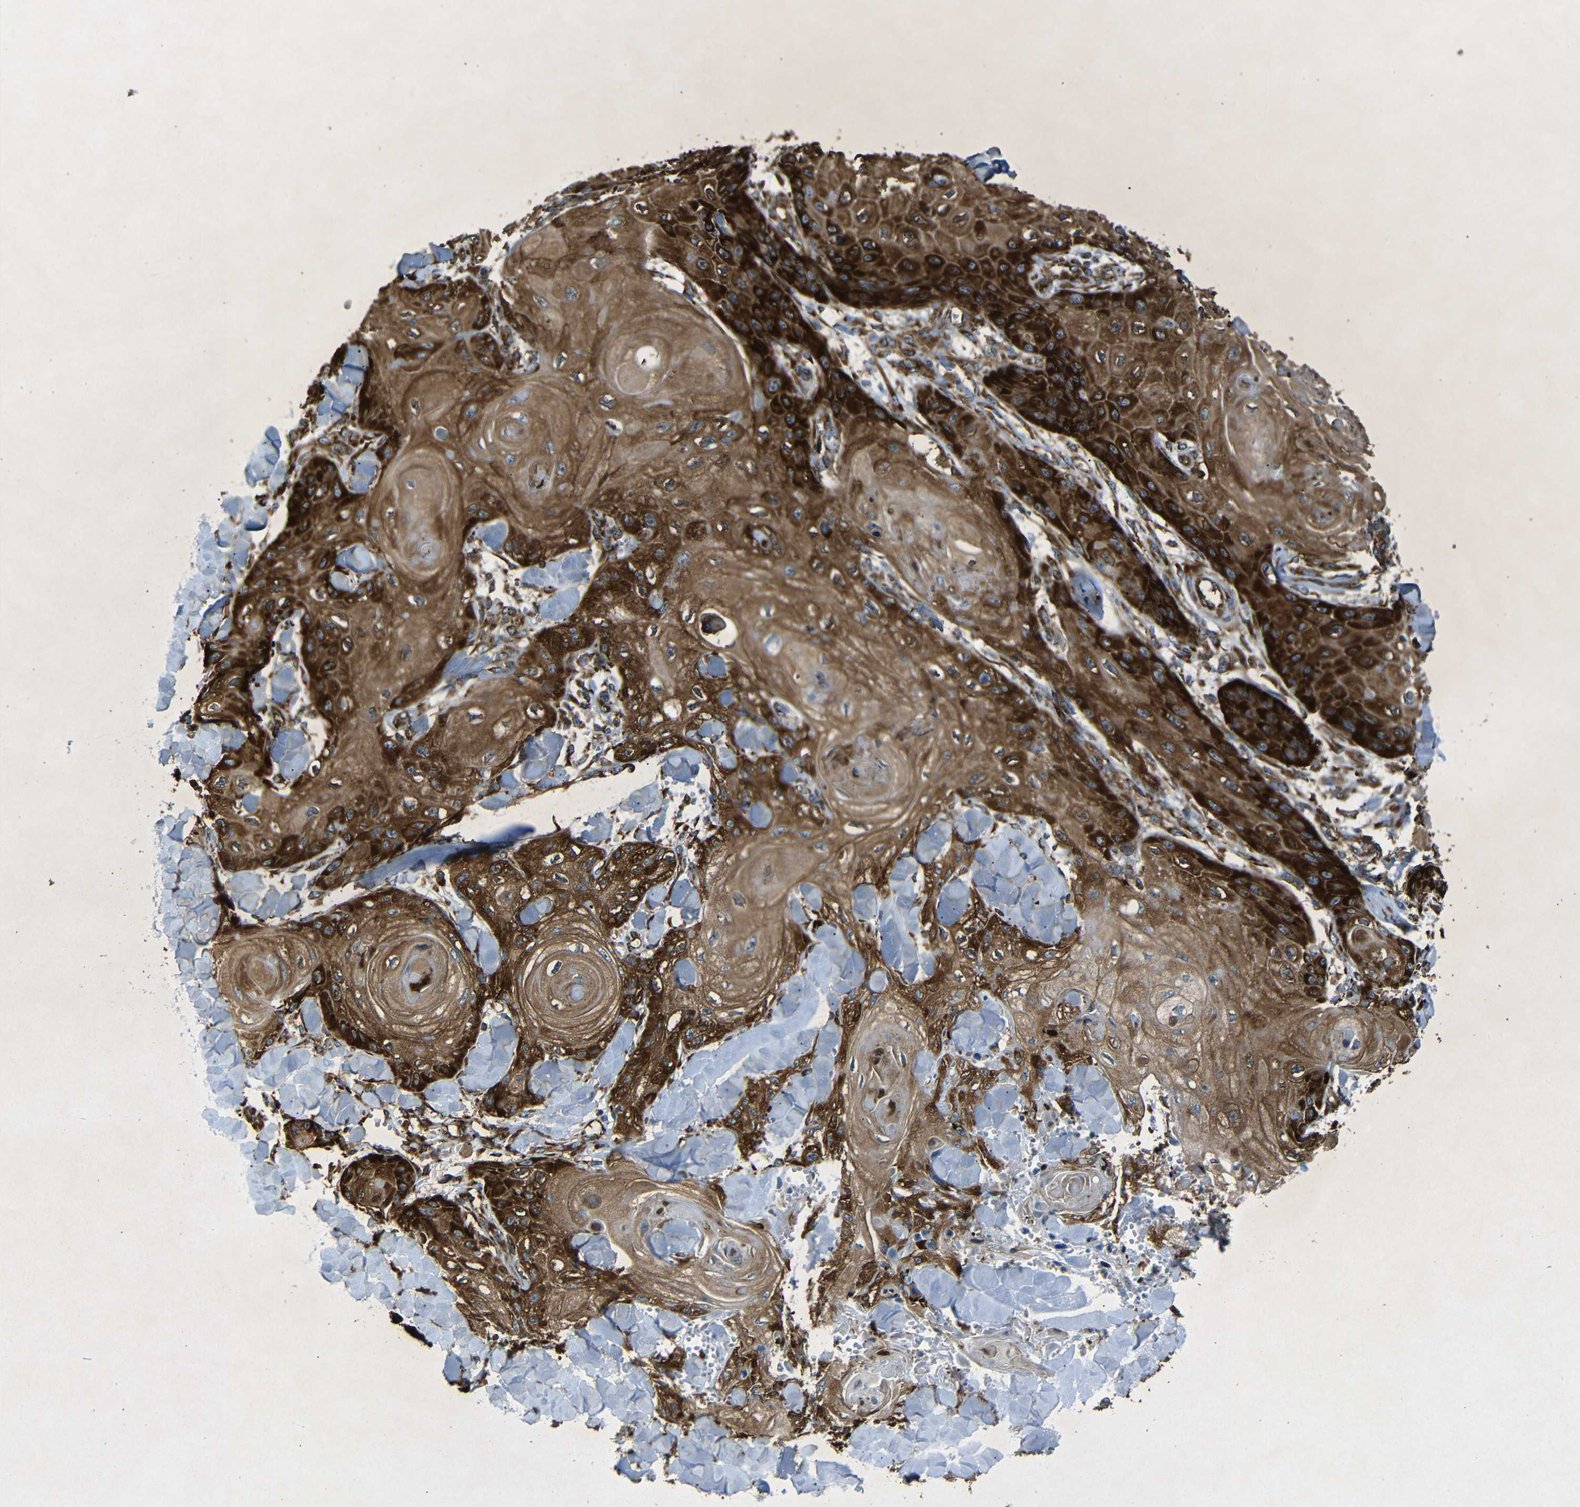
{"staining": {"intensity": "strong", "quantity": ">75%", "location": "cytoplasmic/membranous"}, "tissue": "skin cancer", "cell_type": "Tumor cells", "image_type": "cancer", "snomed": [{"axis": "morphology", "description": "Squamous cell carcinoma, NOS"}, {"axis": "topography", "description": "Skin"}], "caption": "This photomicrograph exhibits immunohistochemistry (IHC) staining of skin squamous cell carcinoma, with high strong cytoplasmic/membranous staining in about >75% of tumor cells.", "gene": "BTF3", "patient": {"sex": "male", "age": 74}}